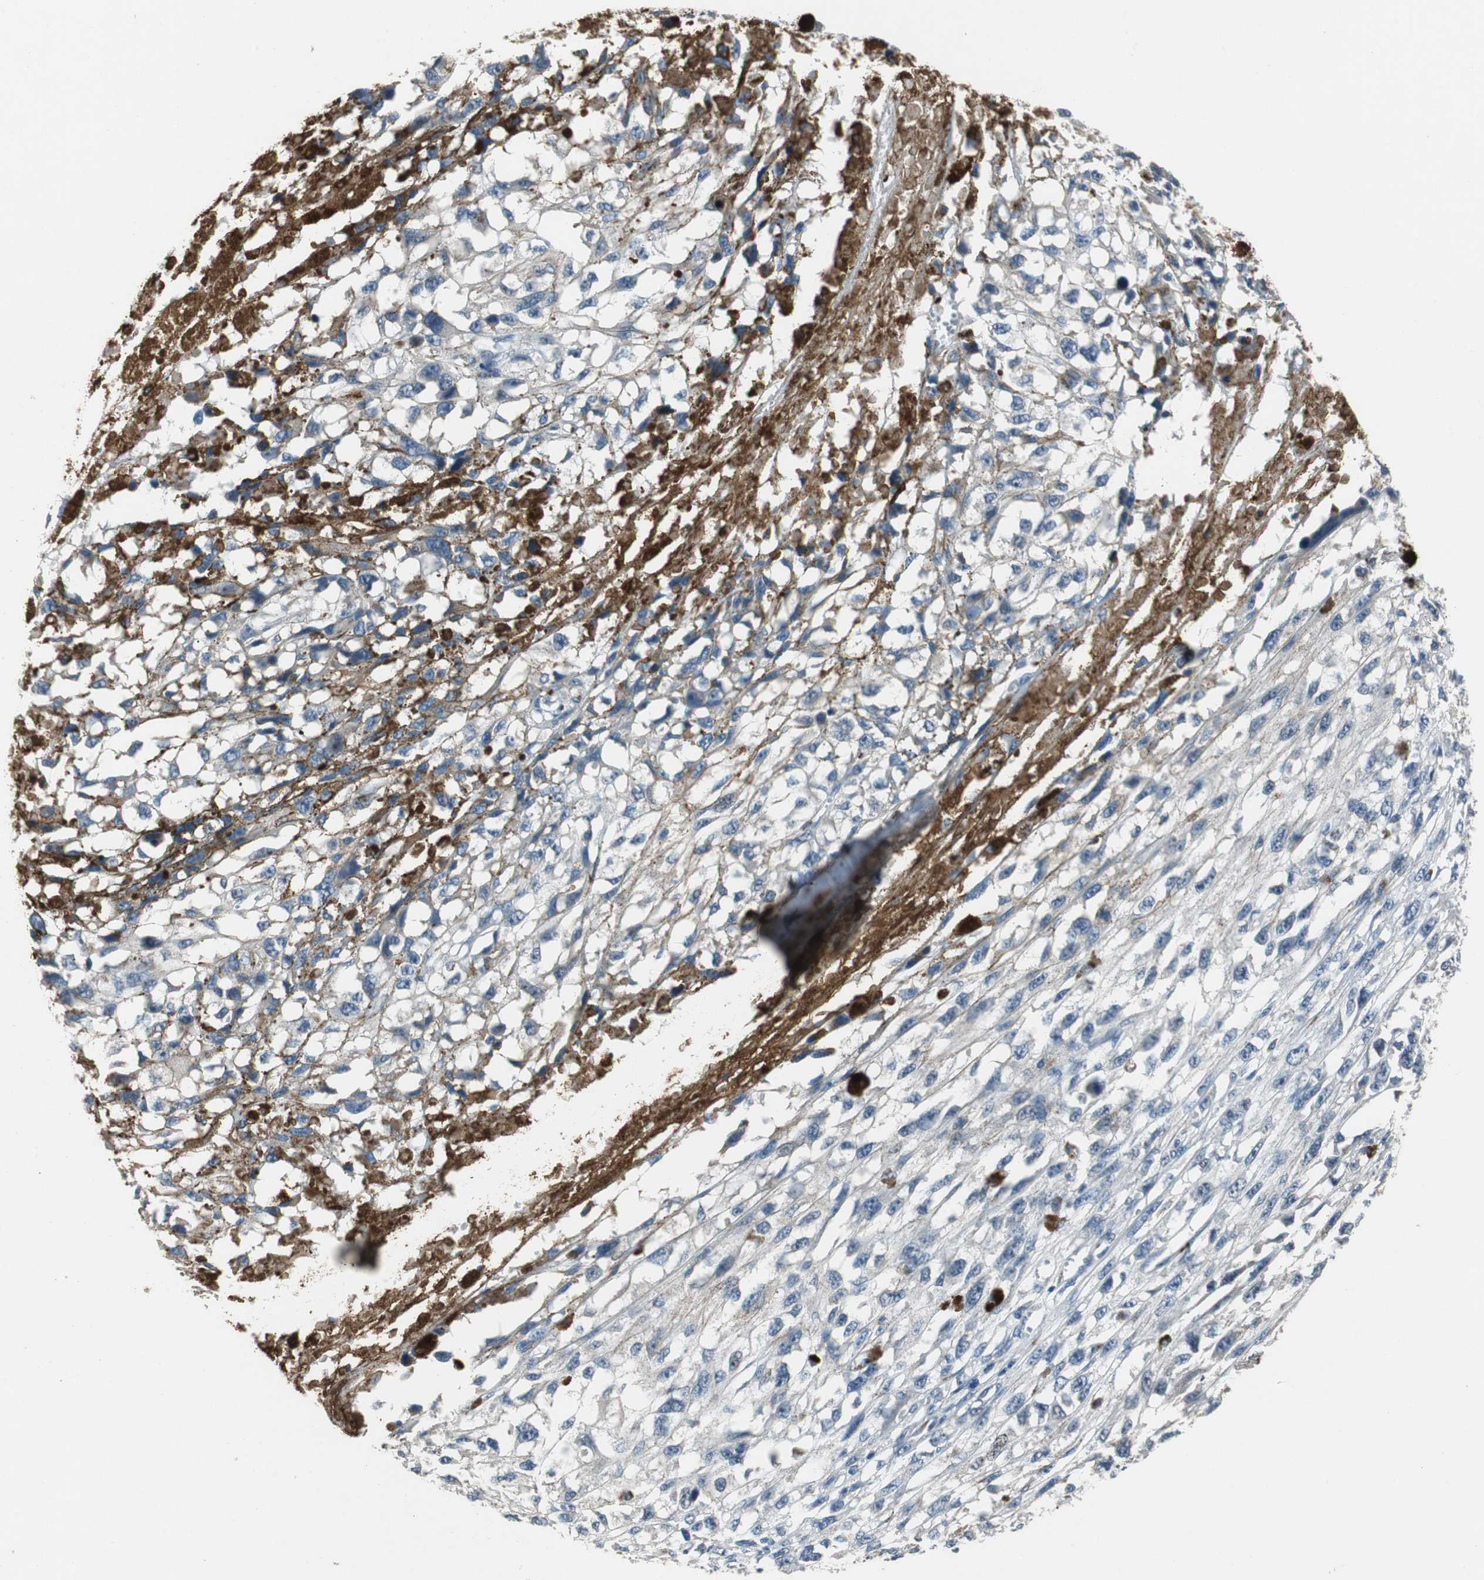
{"staining": {"intensity": "negative", "quantity": "none", "location": "none"}, "tissue": "melanoma", "cell_type": "Tumor cells", "image_type": "cancer", "snomed": [{"axis": "morphology", "description": "Malignant melanoma, Metastatic site"}, {"axis": "topography", "description": "Lymph node"}], "caption": "Protein analysis of malignant melanoma (metastatic site) displays no significant positivity in tumor cells.", "gene": "PCYT1B", "patient": {"sex": "male", "age": 59}}